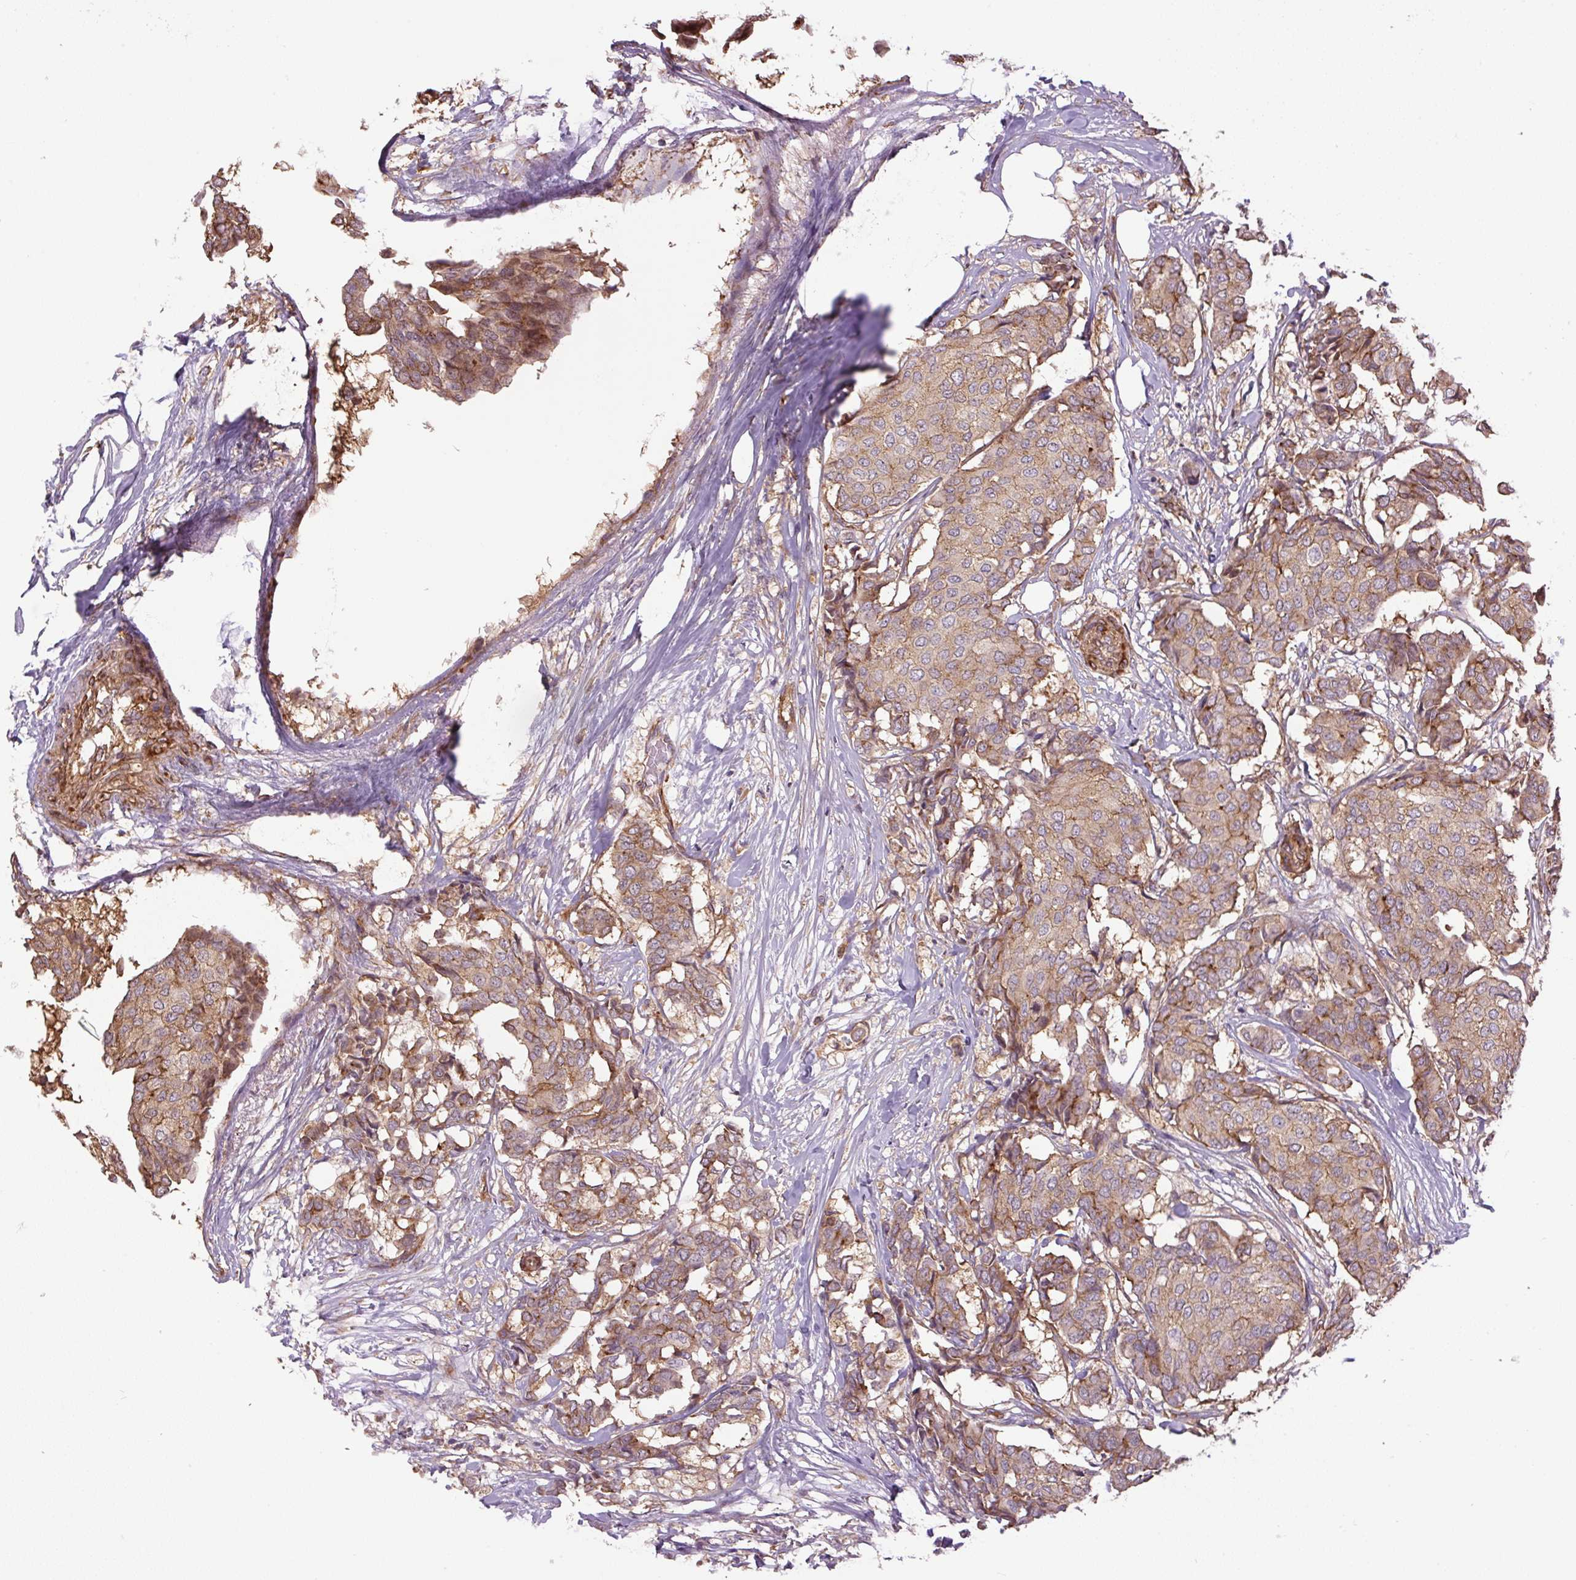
{"staining": {"intensity": "moderate", "quantity": ">75%", "location": "cytoplasmic/membranous"}, "tissue": "breast cancer", "cell_type": "Tumor cells", "image_type": "cancer", "snomed": [{"axis": "morphology", "description": "Duct carcinoma"}, {"axis": "topography", "description": "Breast"}], "caption": "There is medium levels of moderate cytoplasmic/membranous positivity in tumor cells of breast cancer, as demonstrated by immunohistochemical staining (brown color).", "gene": "SEPTIN10", "patient": {"sex": "female", "age": 75}}